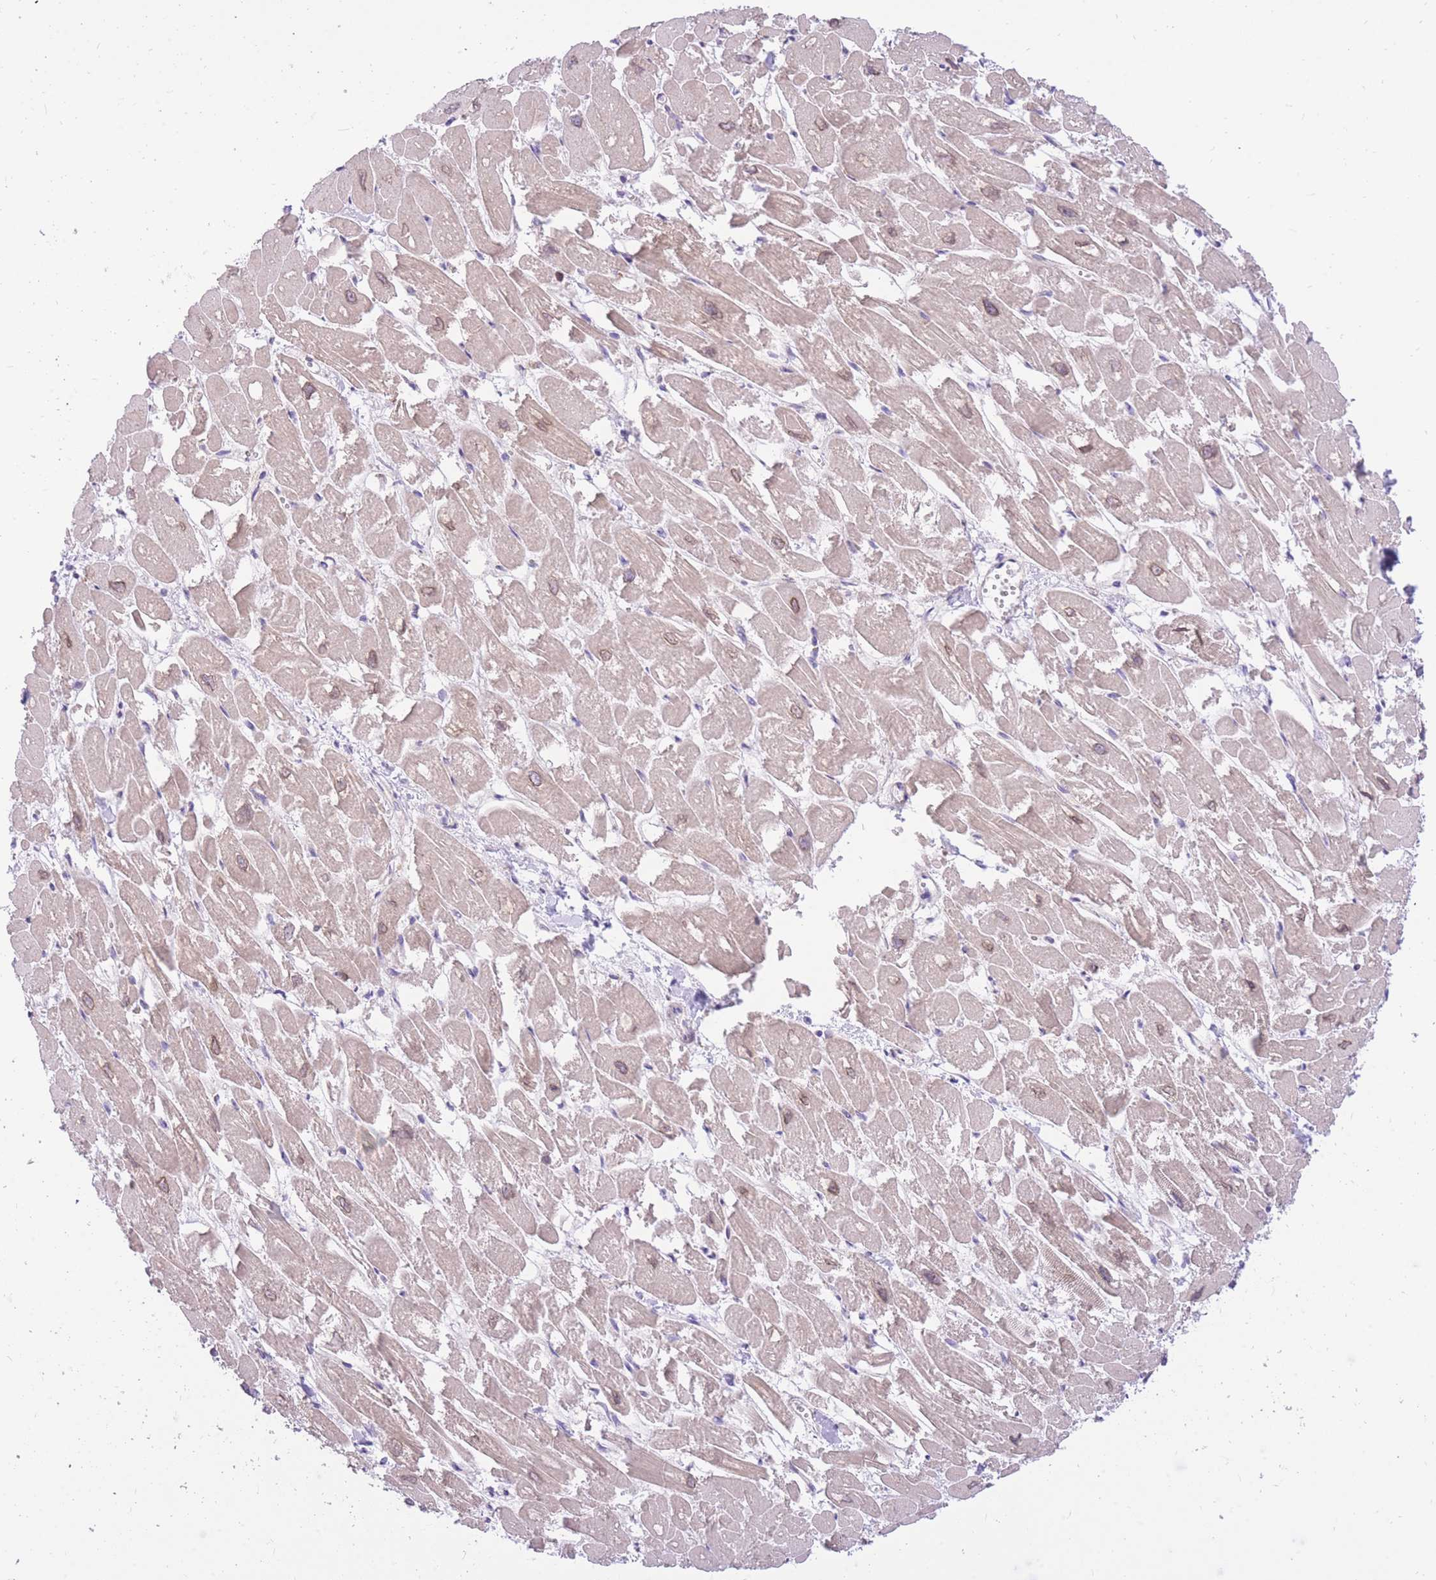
{"staining": {"intensity": "weak", "quantity": ">75%", "location": "cytoplasmic/membranous,nuclear"}, "tissue": "heart muscle", "cell_type": "Cardiomyocytes", "image_type": "normal", "snomed": [{"axis": "morphology", "description": "Normal tissue, NOS"}, {"axis": "topography", "description": "Heart"}], "caption": "The photomicrograph reveals staining of benign heart muscle, revealing weak cytoplasmic/membranous,nuclear protein staining (brown color) within cardiomyocytes.", "gene": "TOPAZ1", "patient": {"sex": "male", "age": 54}}